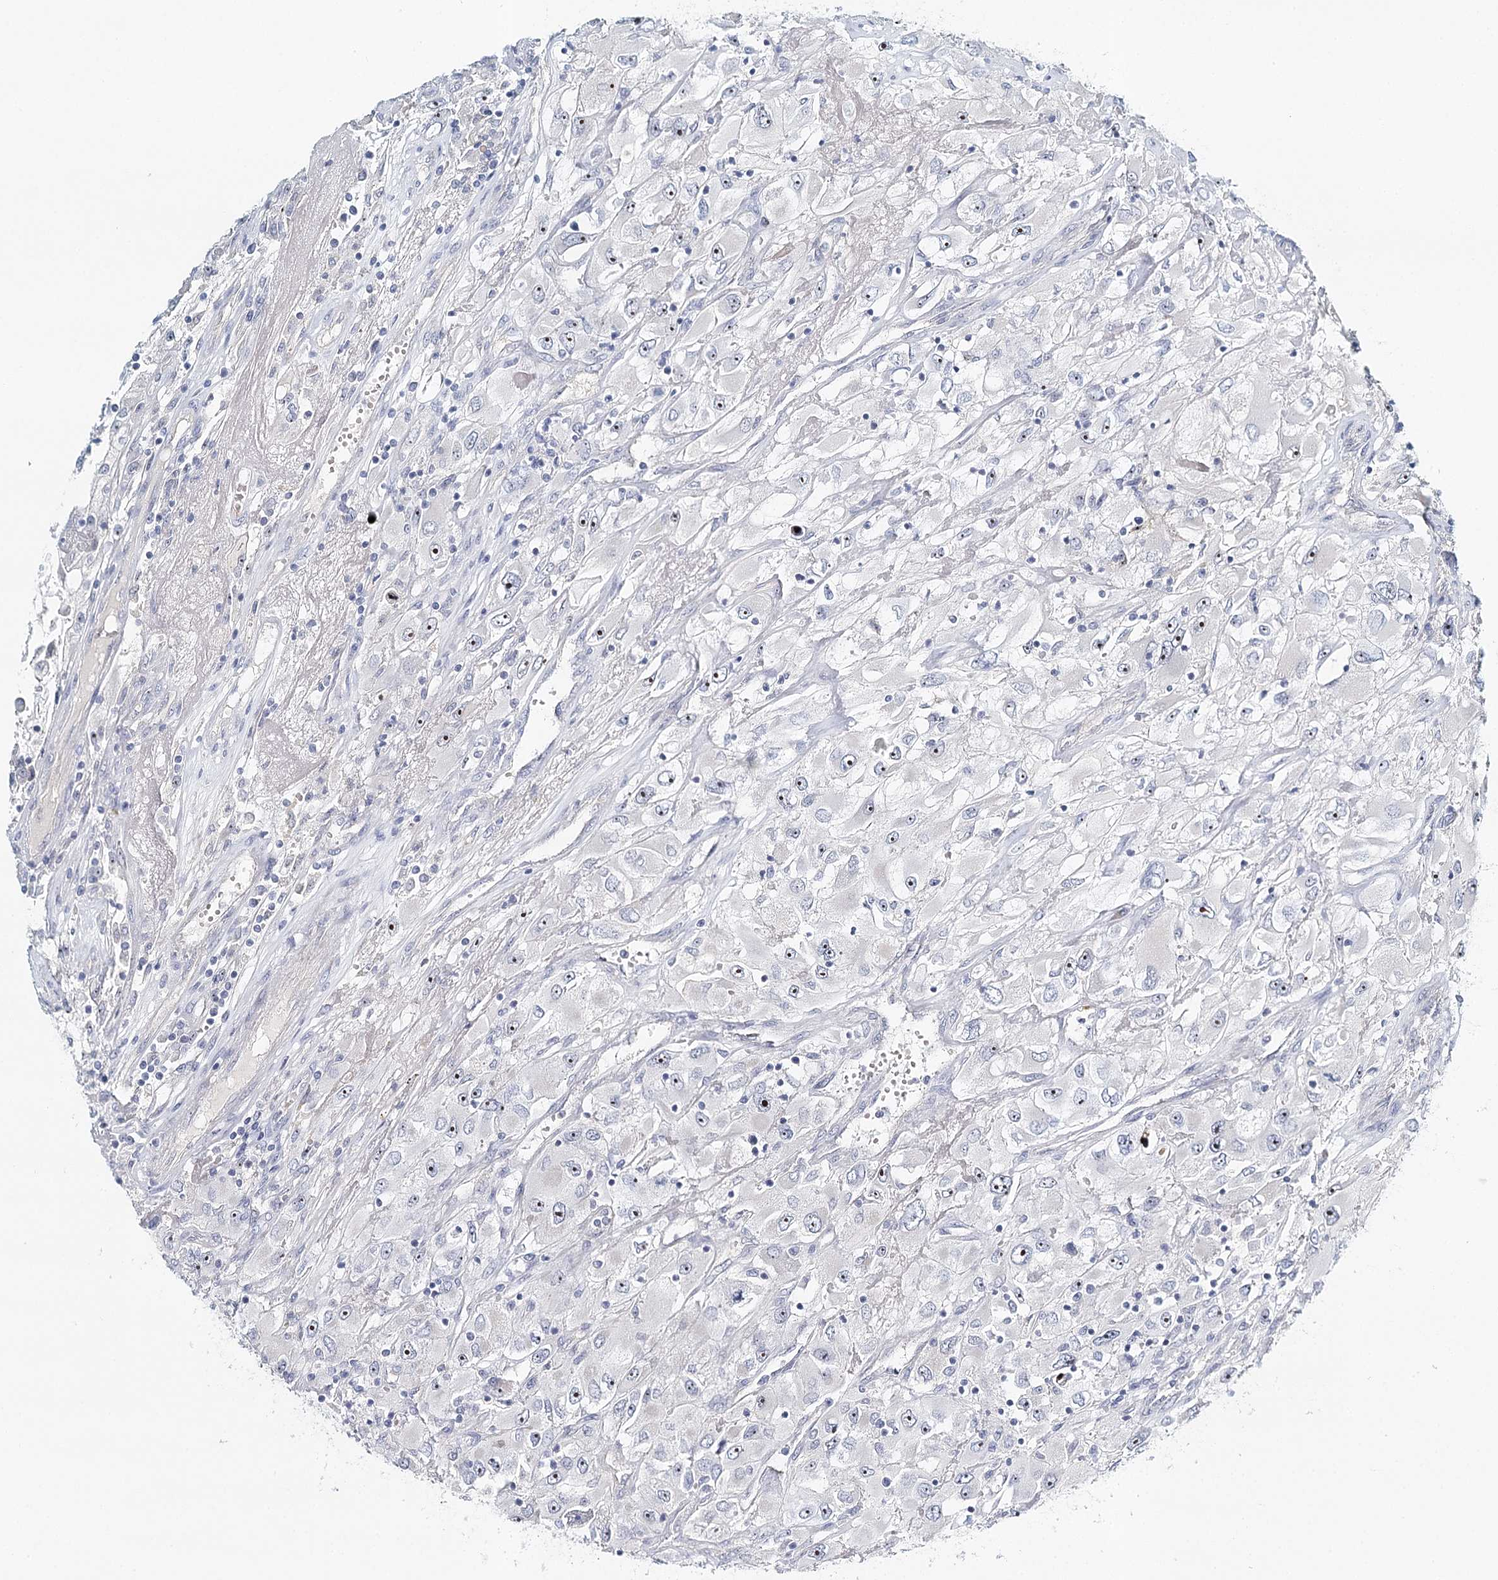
{"staining": {"intensity": "weak", "quantity": "<25%", "location": "nuclear"}, "tissue": "renal cancer", "cell_type": "Tumor cells", "image_type": "cancer", "snomed": [{"axis": "morphology", "description": "Adenocarcinoma, NOS"}, {"axis": "topography", "description": "Kidney"}], "caption": "This photomicrograph is of renal cancer stained with immunohistochemistry to label a protein in brown with the nuclei are counter-stained blue. There is no expression in tumor cells.", "gene": "RBM43", "patient": {"sex": "female", "age": 52}}